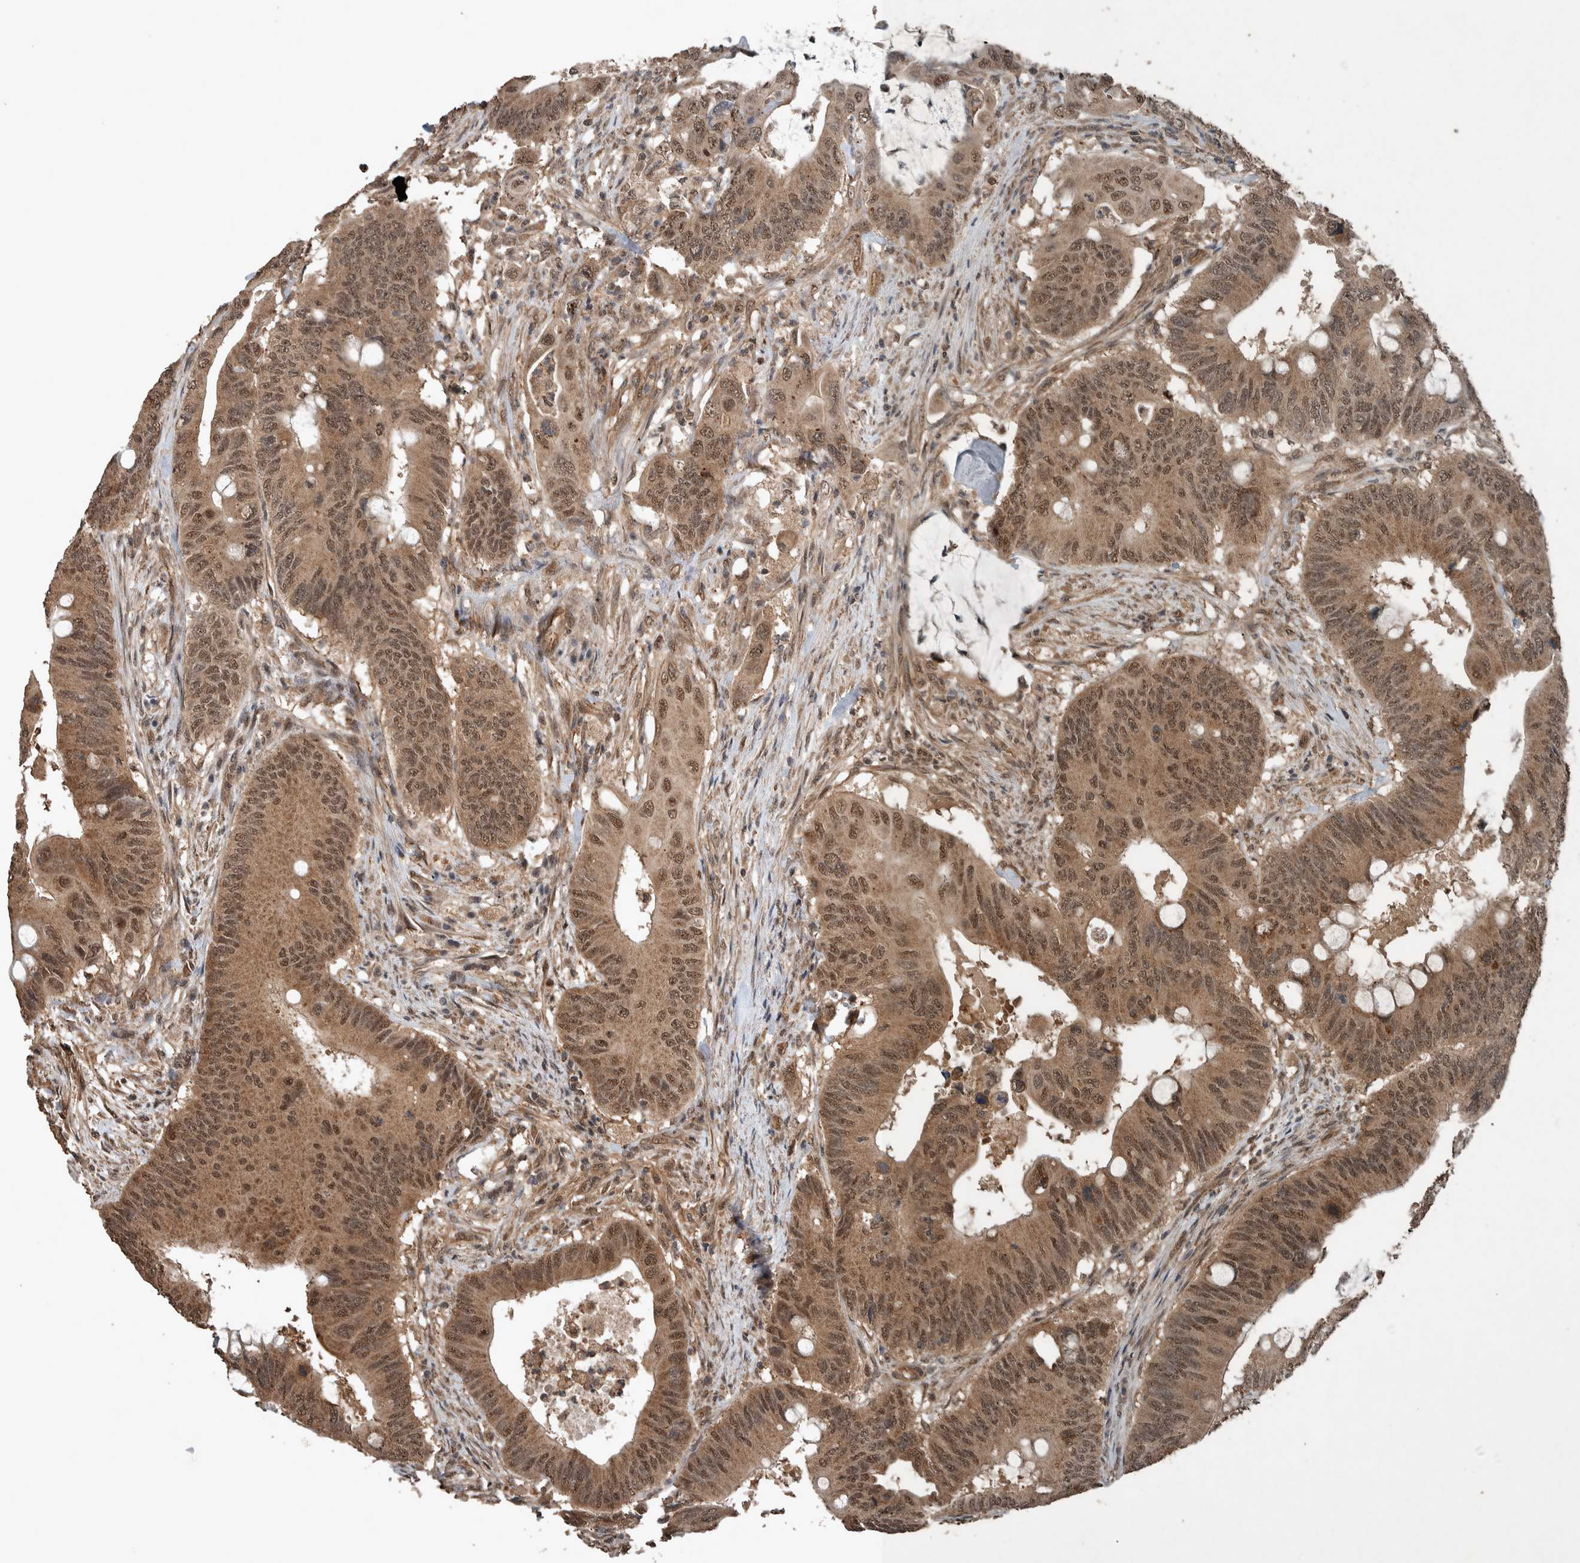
{"staining": {"intensity": "moderate", "quantity": ">75%", "location": "cytoplasmic/membranous,nuclear"}, "tissue": "colorectal cancer", "cell_type": "Tumor cells", "image_type": "cancer", "snomed": [{"axis": "morphology", "description": "Adenocarcinoma, NOS"}, {"axis": "topography", "description": "Colon"}], "caption": "The image demonstrates staining of adenocarcinoma (colorectal), revealing moderate cytoplasmic/membranous and nuclear protein expression (brown color) within tumor cells.", "gene": "MYO1E", "patient": {"sex": "male", "age": 71}}